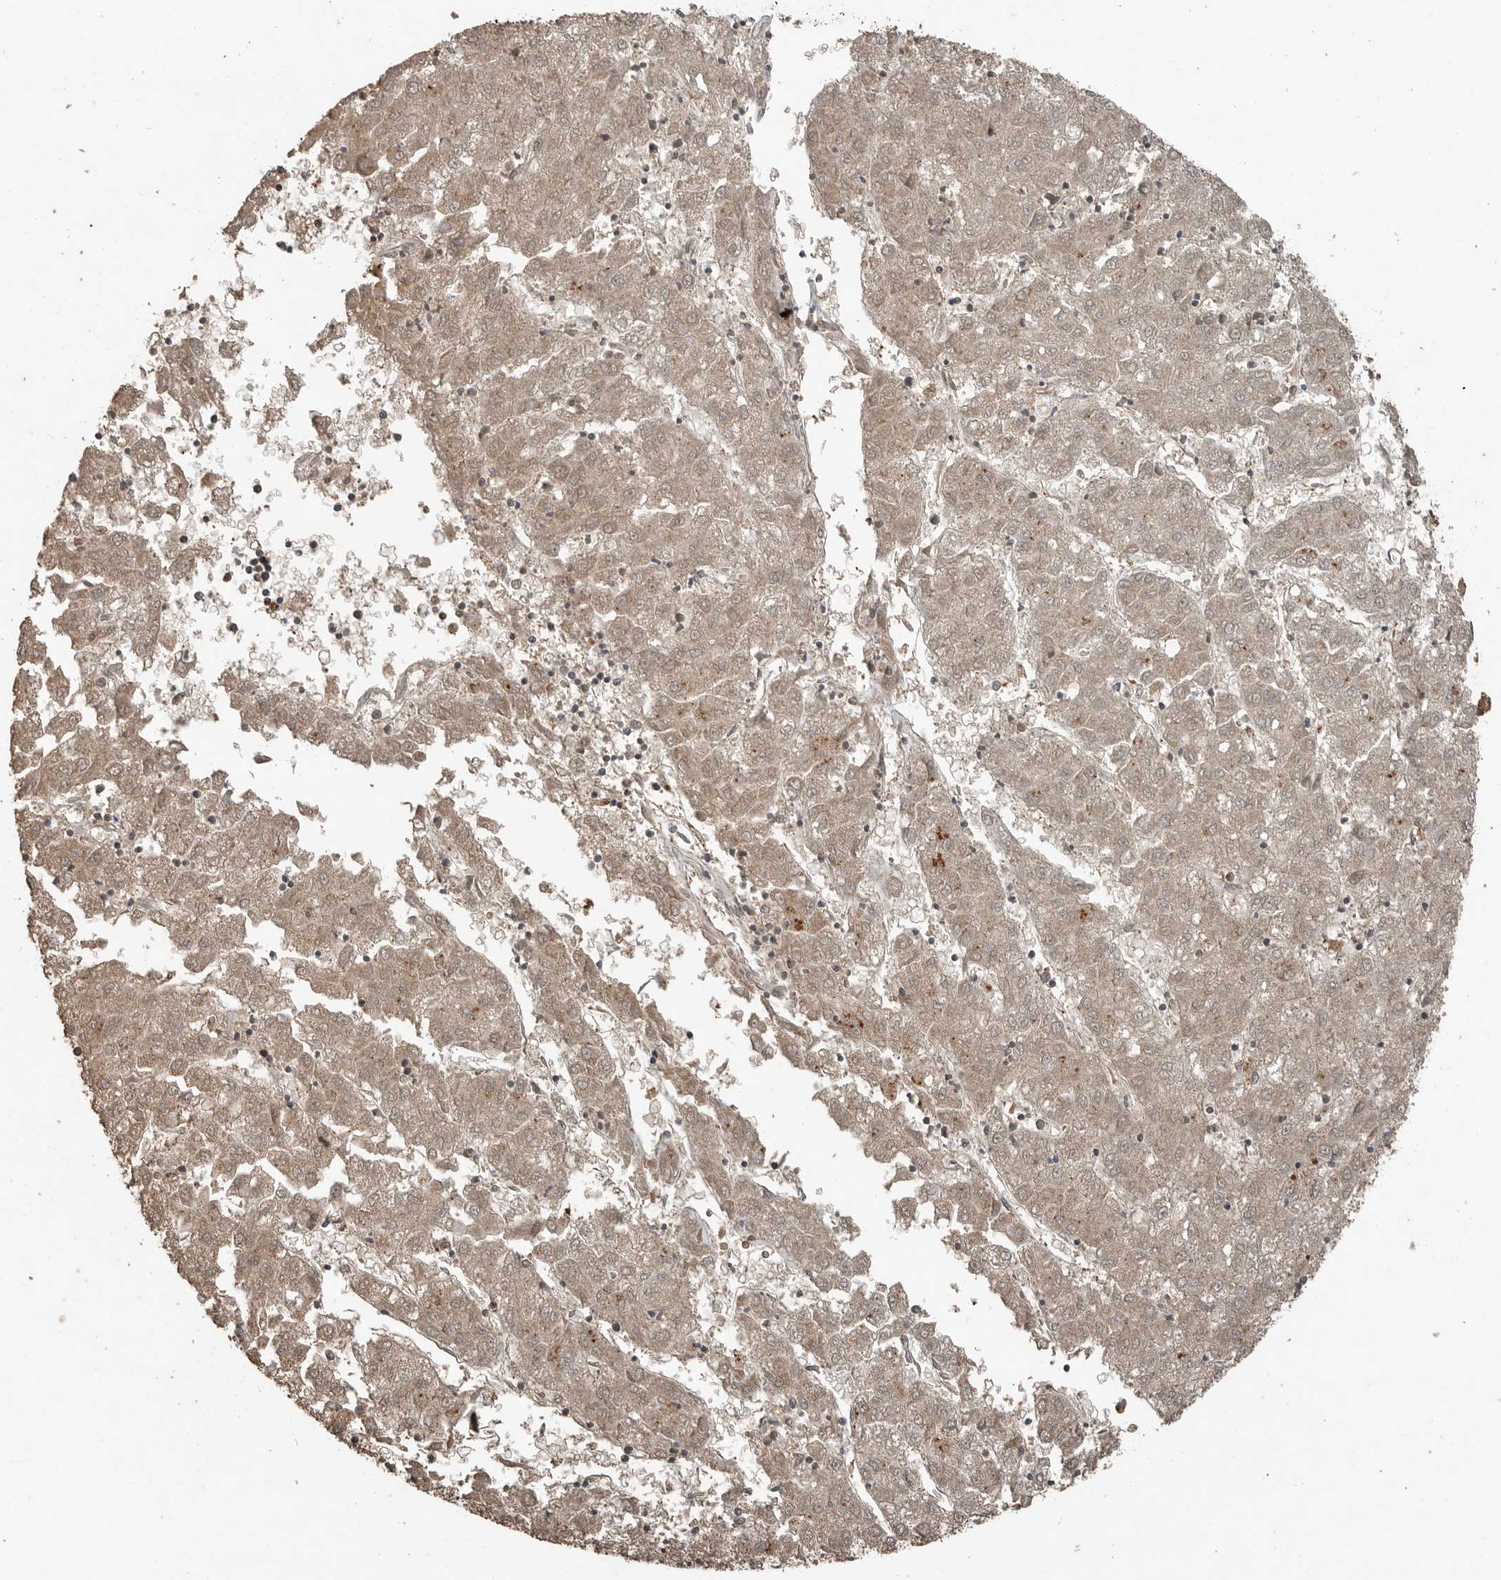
{"staining": {"intensity": "weak", "quantity": ">75%", "location": "cytoplasmic/membranous"}, "tissue": "liver cancer", "cell_type": "Tumor cells", "image_type": "cancer", "snomed": [{"axis": "morphology", "description": "Carcinoma, Hepatocellular, NOS"}, {"axis": "topography", "description": "Liver"}], "caption": "Hepatocellular carcinoma (liver) stained with IHC displays weak cytoplasmic/membranous positivity in about >75% of tumor cells.", "gene": "BLZF1", "patient": {"sex": "male", "age": 72}}